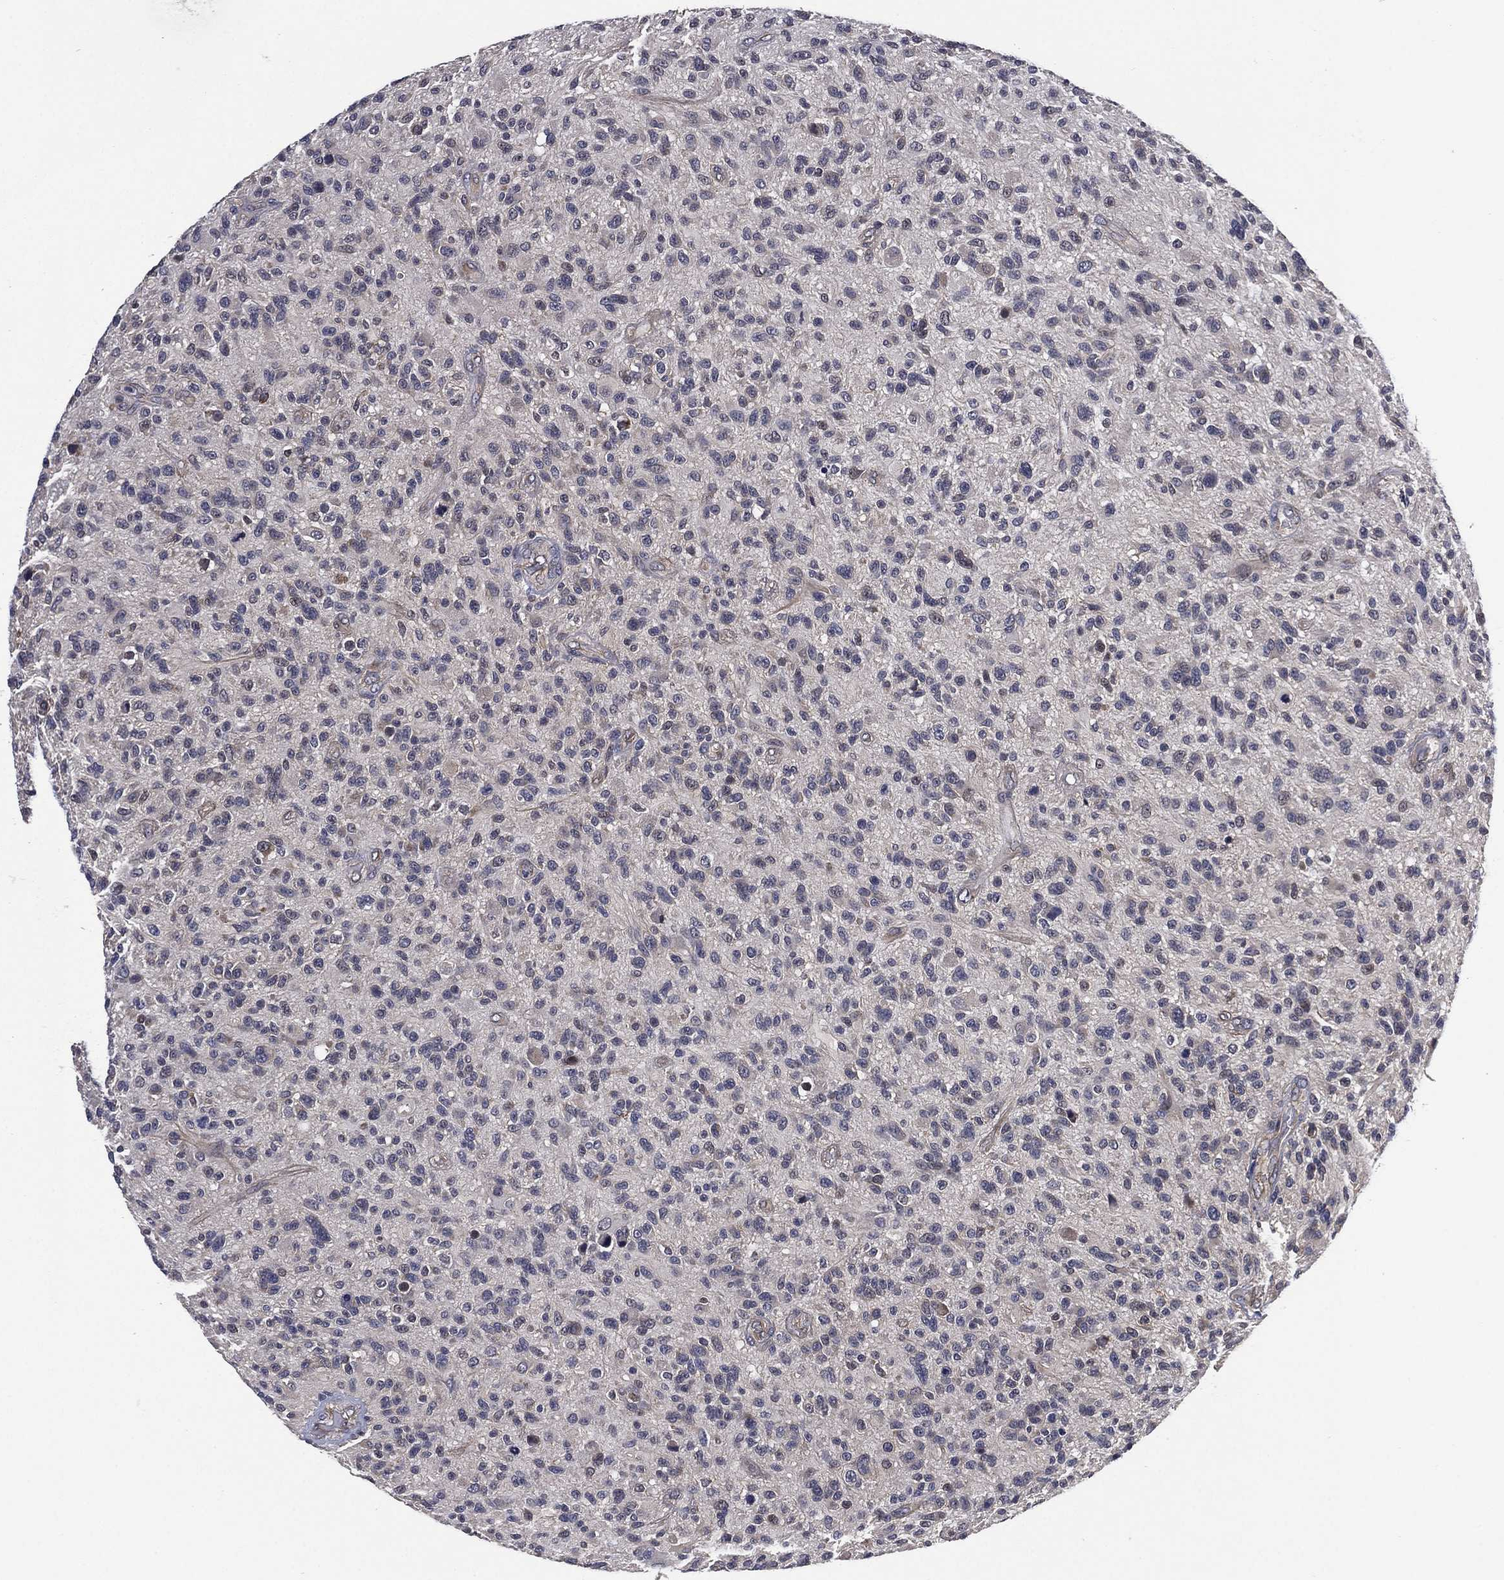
{"staining": {"intensity": "negative", "quantity": "none", "location": "none"}, "tissue": "glioma", "cell_type": "Tumor cells", "image_type": "cancer", "snomed": [{"axis": "morphology", "description": "Glioma, malignant, High grade"}, {"axis": "topography", "description": "Brain"}], "caption": "This is an IHC image of malignant high-grade glioma. There is no positivity in tumor cells.", "gene": "SELENOO", "patient": {"sex": "male", "age": 47}}